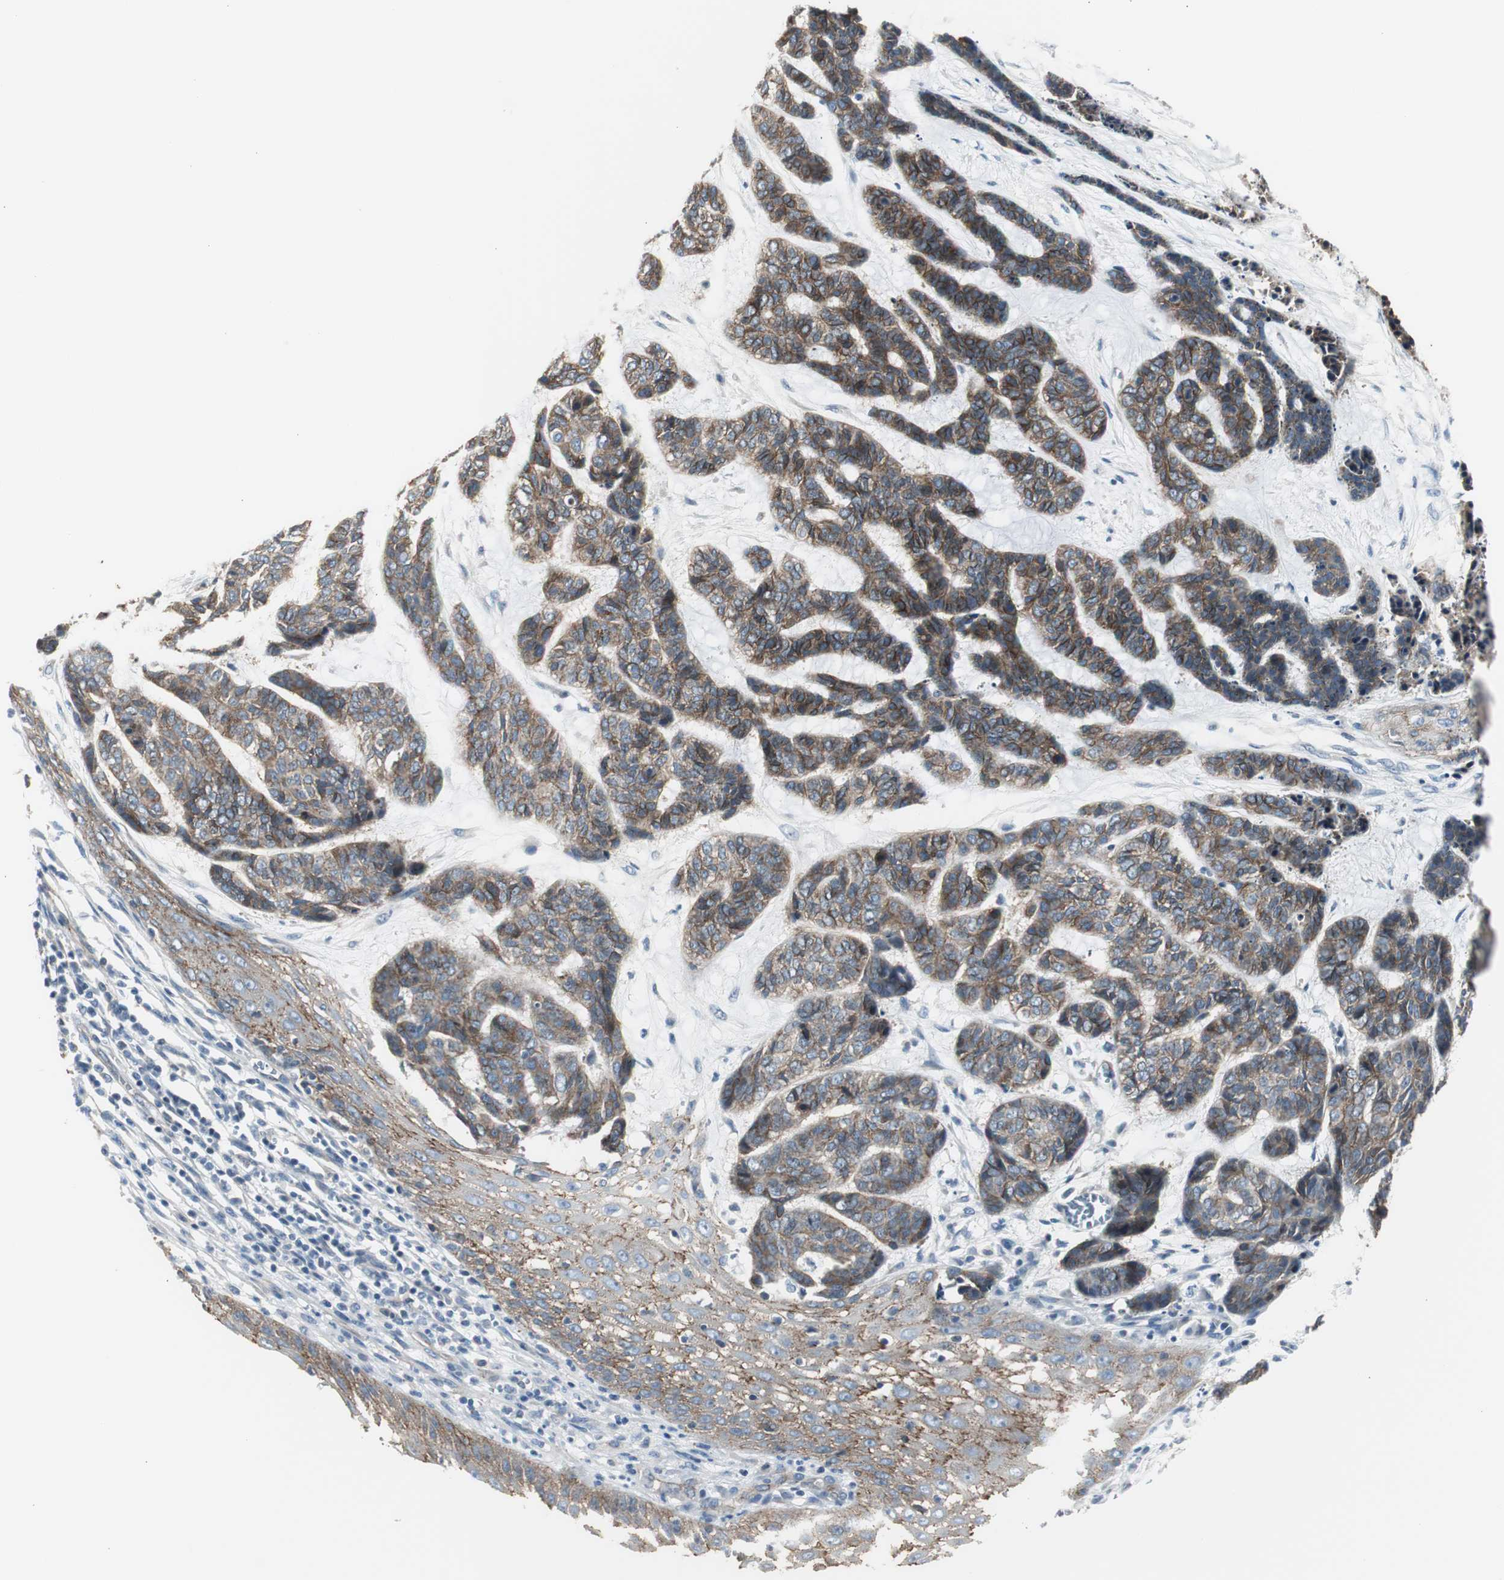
{"staining": {"intensity": "strong", "quantity": ">75%", "location": "cytoplasmic/membranous"}, "tissue": "skin cancer", "cell_type": "Tumor cells", "image_type": "cancer", "snomed": [{"axis": "morphology", "description": "Basal cell carcinoma"}, {"axis": "topography", "description": "Skin"}], "caption": "Immunohistochemistry (IHC) (DAB (3,3'-diaminobenzidine)) staining of basal cell carcinoma (skin) exhibits strong cytoplasmic/membranous protein expression in approximately >75% of tumor cells.", "gene": "STXBP4", "patient": {"sex": "female", "age": 64}}